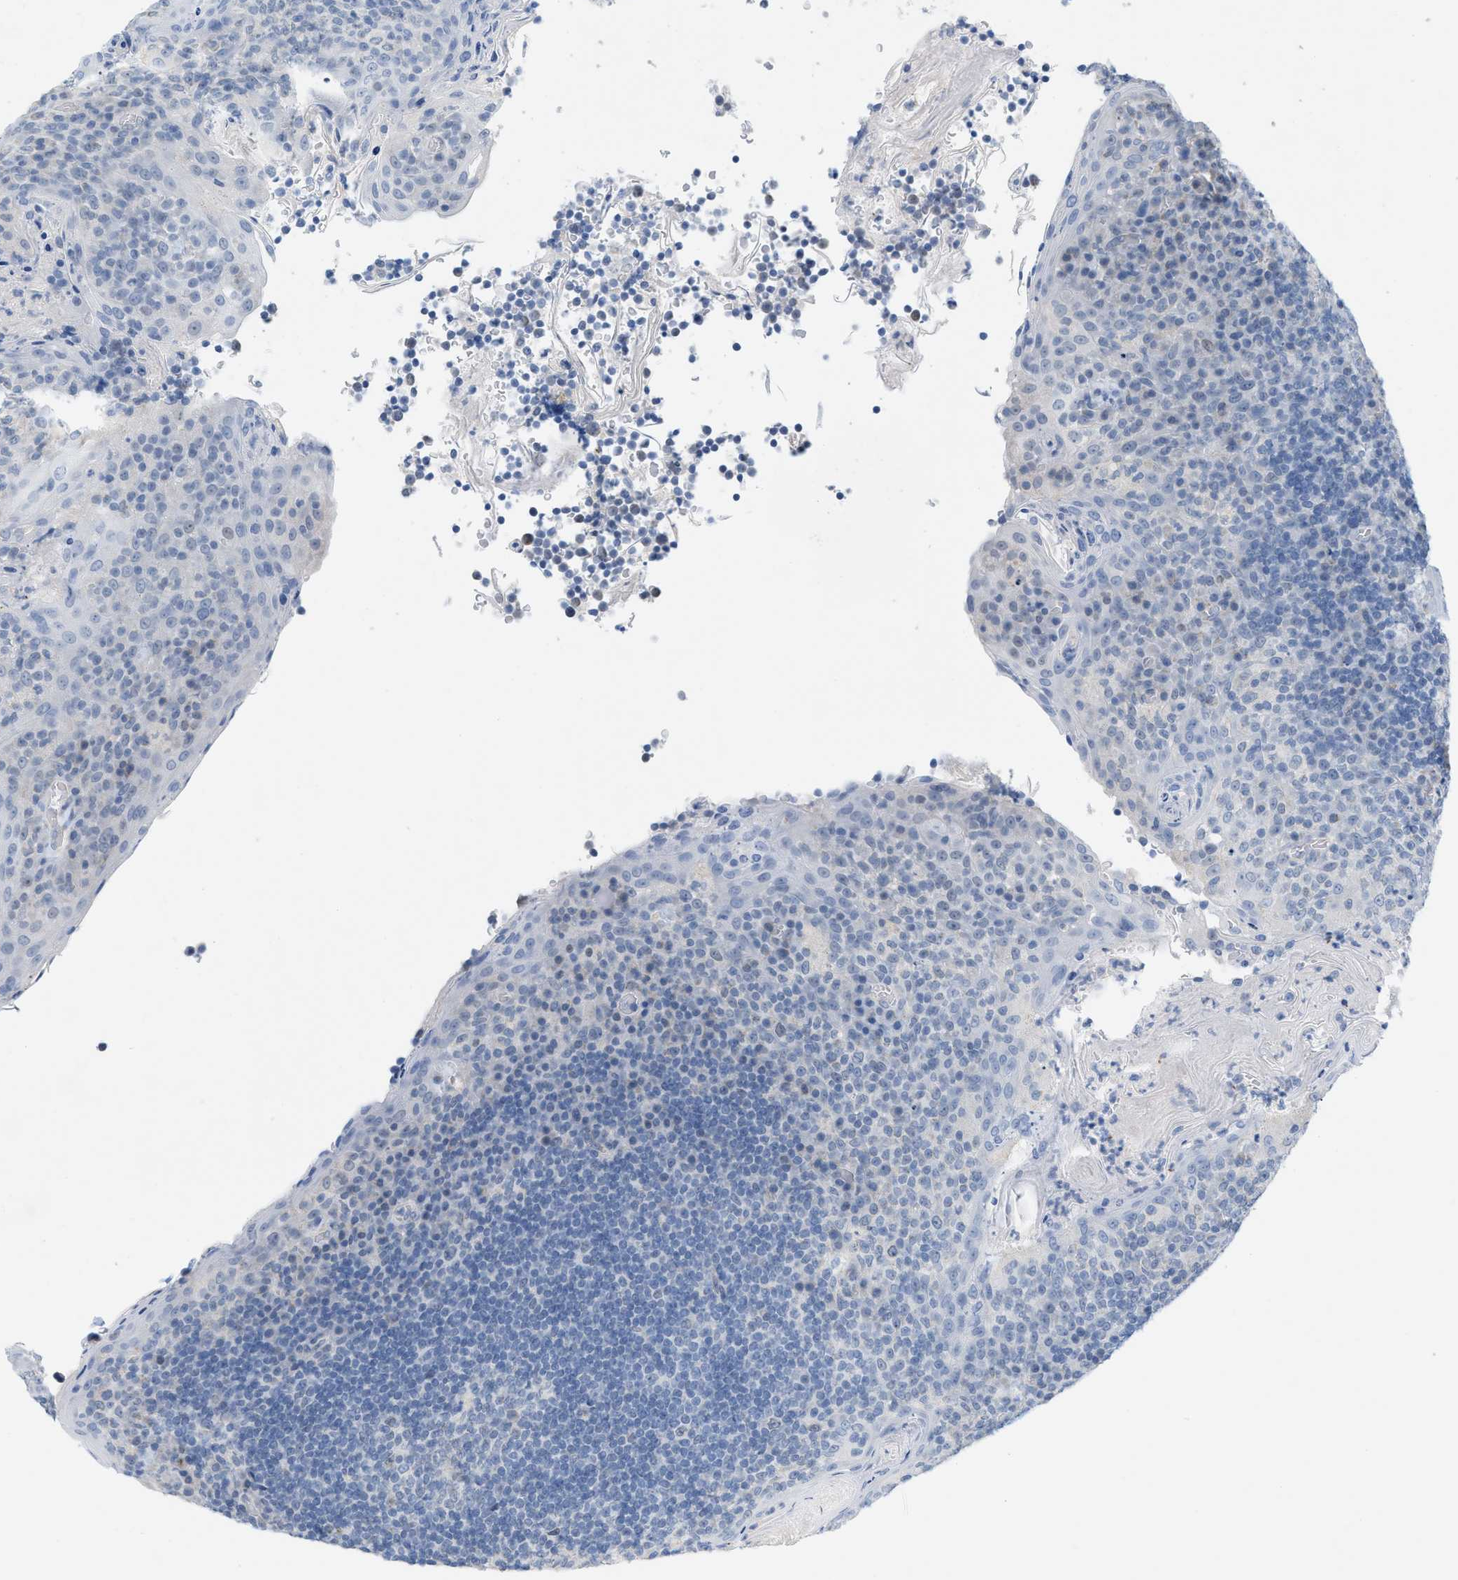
{"staining": {"intensity": "negative", "quantity": "none", "location": "none"}, "tissue": "tonsil", "cell_type": "Germinal center cells", "image_type": "normal", "snomed": [{"axis": "morphology", "description": "Normal tissue, NOS"}, {"axis": "topography", "description": "Tonsil"}], "caption": "Tonsil stained for a protein using immunohistochemistry shows no expression germinal center cells.", "gene": "HLTF", "patient": {"sex": "male", "age": 17}}